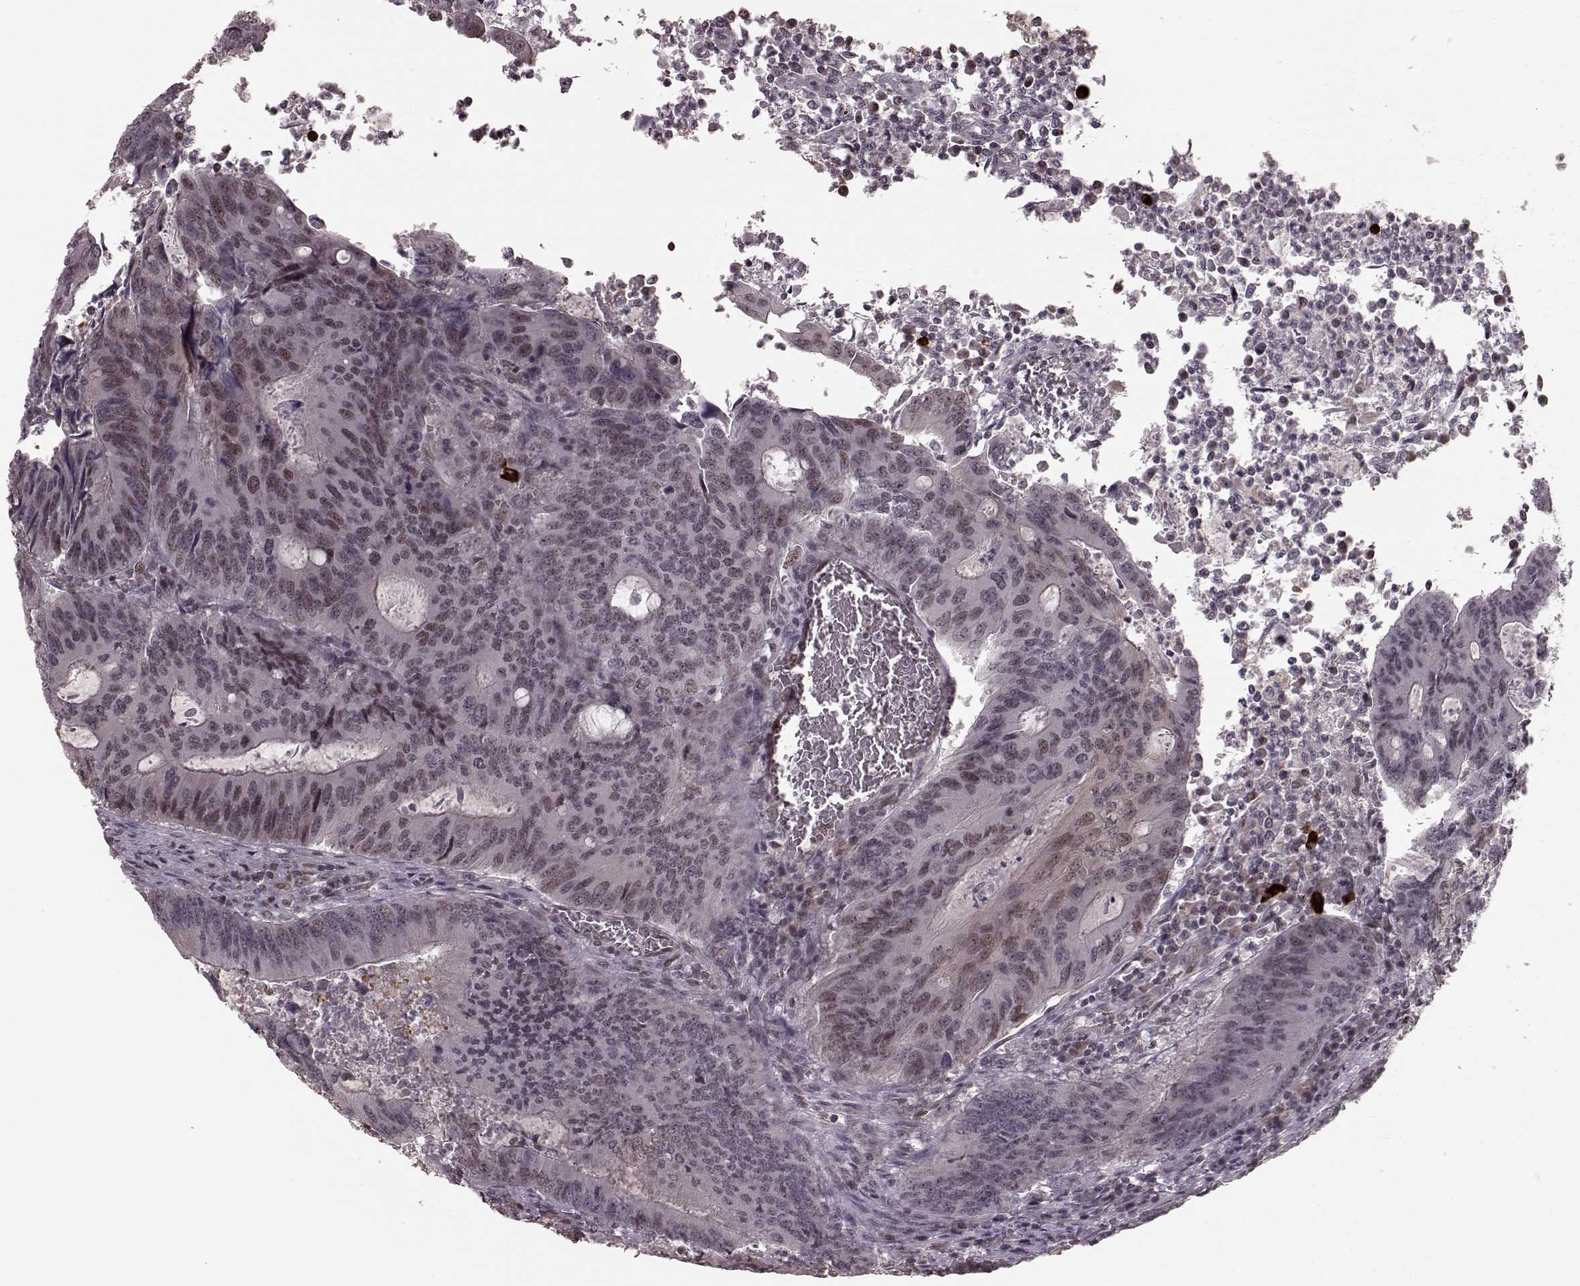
{"staining": {"intensity": "weak", "quantity": "25%-75%", "location": "cytoplasmic/membranous,nuclear"}, "tissue": "colorectal cancer", "cell_type": "Tumor cells", "image_type": "cancer", "snomed": [{"axis": "morphology", "description": "Adenocarcinoma, NOS"}, {"axis": "topography", "description": "Colon"}], "caption": "There is low levels of weak cytoplasmic/membranous and nuclear positivity in tumor cells of colorectal cancer (adenocarcinoma), as demonstrated by immunohistochemical staining (brown color).", "gene": "PLCB4", "patient": {"sex": "male", "age": 67}}